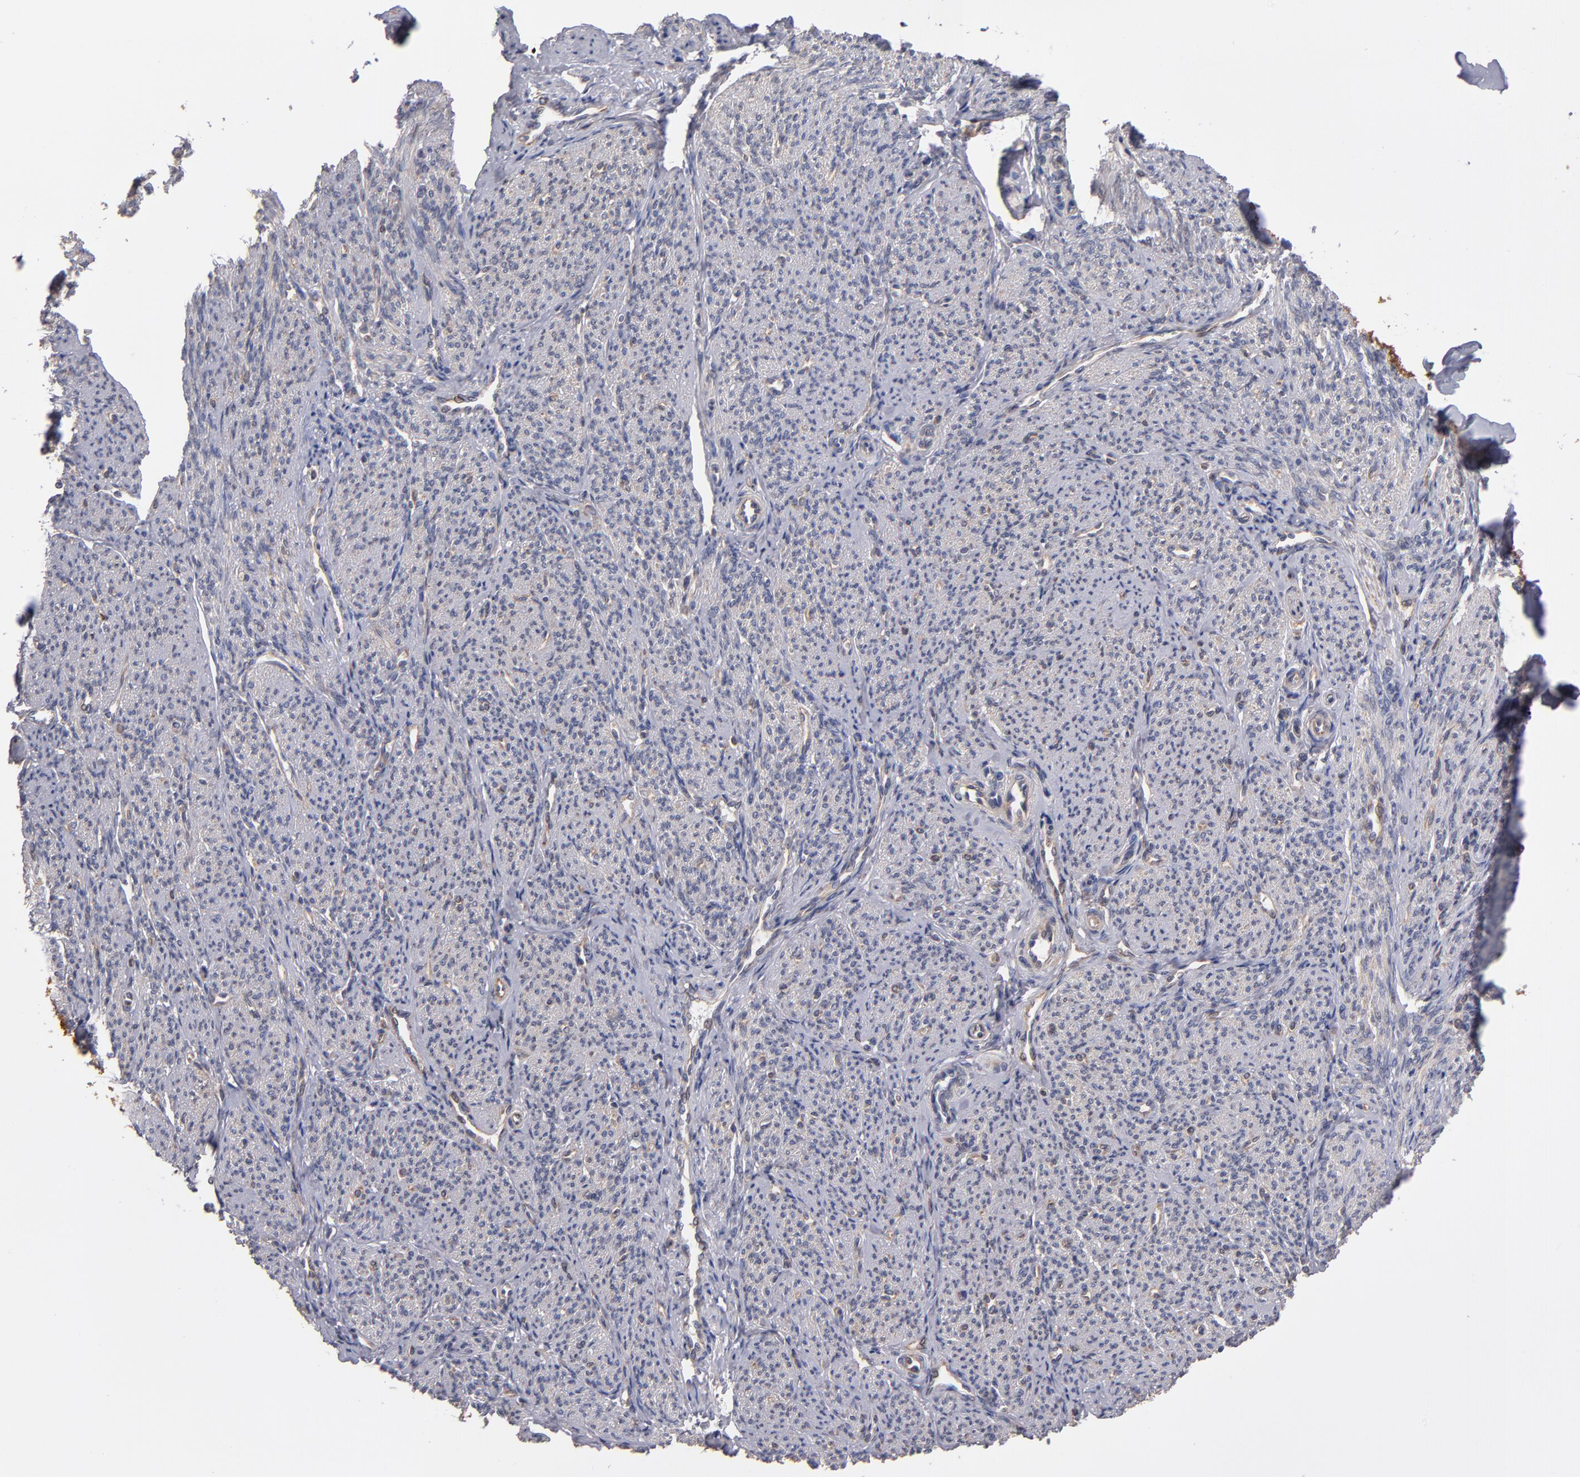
{"staining": {"intensity": "negative", "quantity": "none", "location": "none"}, "tissue": "smooth muscle", "cell_type": "Smooth muscle cells", "image_type": "normal", "snomed": [{"axis": "morphology", "description": "Normal tissue, NOS"}, {"axis": "topography", "description": "Smooth muscle"}], "caption": "A histopathology image of smooth muscle stained for a protein displays no brown staining in smooth muscle cells.", "gene": "GMFB", "patient": {"sex": "female", "age": 65}}